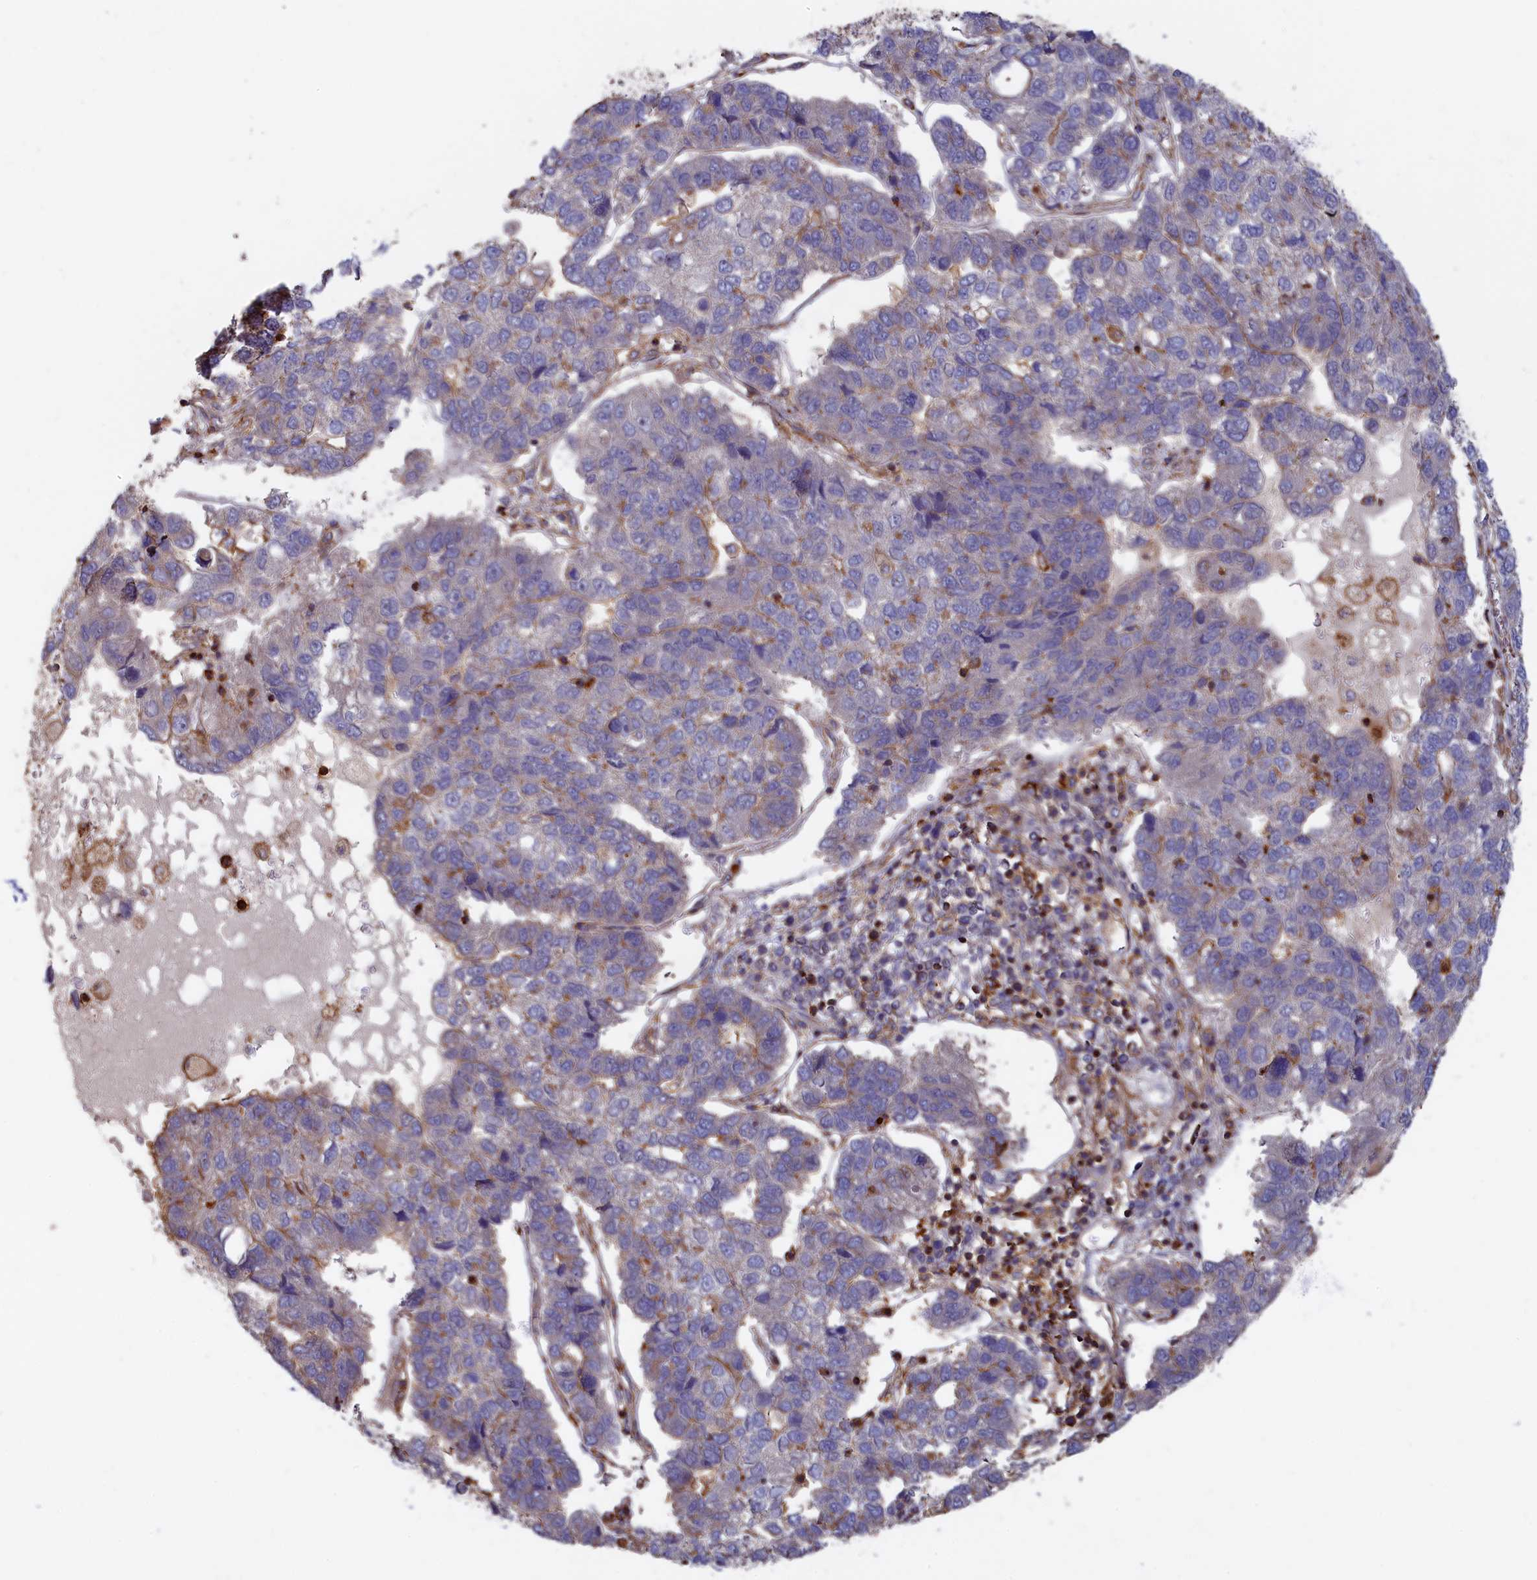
{"staining": {"intensity": "negative", "quantity": "none", "location": "none"}, "tissue": "pancreatic cancer", "cell_type": "Tumor cells", "image_type": "cancer", "snomed": [{"axis": "morphology", "description": "Adenocarcinoma, NOS"}, {"axis": "topography", "description": "Pancreas"}], "caption": "Pancreatic cancer (adenocarcinoma) stained for a protein using immunohistochemistry shows no positivity tumor cells.", "gene": "ANKRD27", "patient": {"sex": "female", "age": 61}}